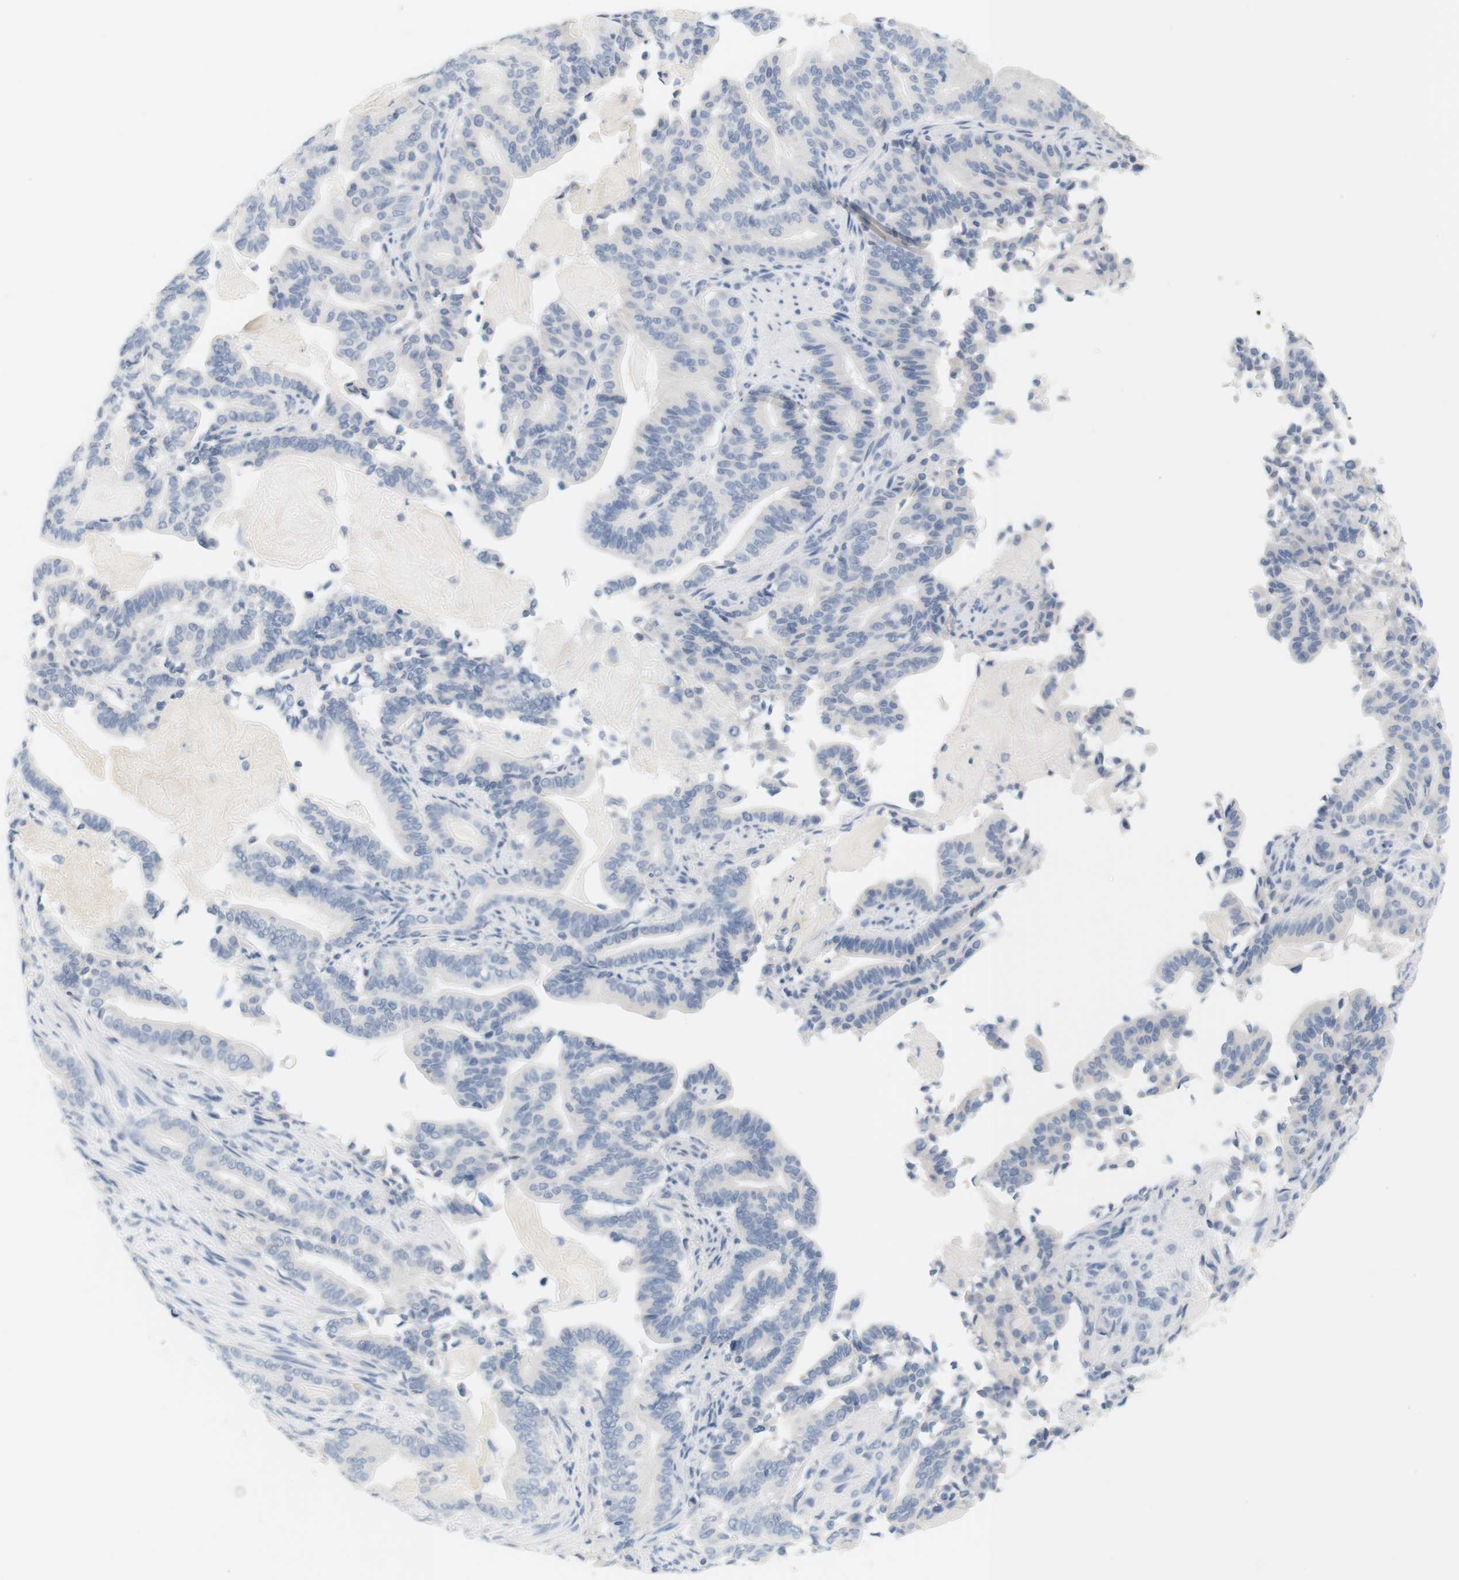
{"staining": {"intensity": "negative", "quantity": "none", "location": "none"}, "tissue": "pancreatic cancer", "cell_type": "Tumor cells", "image_type": "cancer", "snomed": [{"axis": "morphology", "description": "Normal tissue, NOS"}, {"axis": "morphology", "description": "Adenocarcinoma, NOS"}, {"axis": "topography", "description": "Pancreas"}], "caption": "Immunohistochemistry (IHC) of human pancreatic adenocarcinoma exhibits no staining in tumor cells. (DAB immunohistochemistry (IHC) with hematoxylin counter stain).", "gene": "OPRM1", "patient": {"sex": "male", "age": 63}}